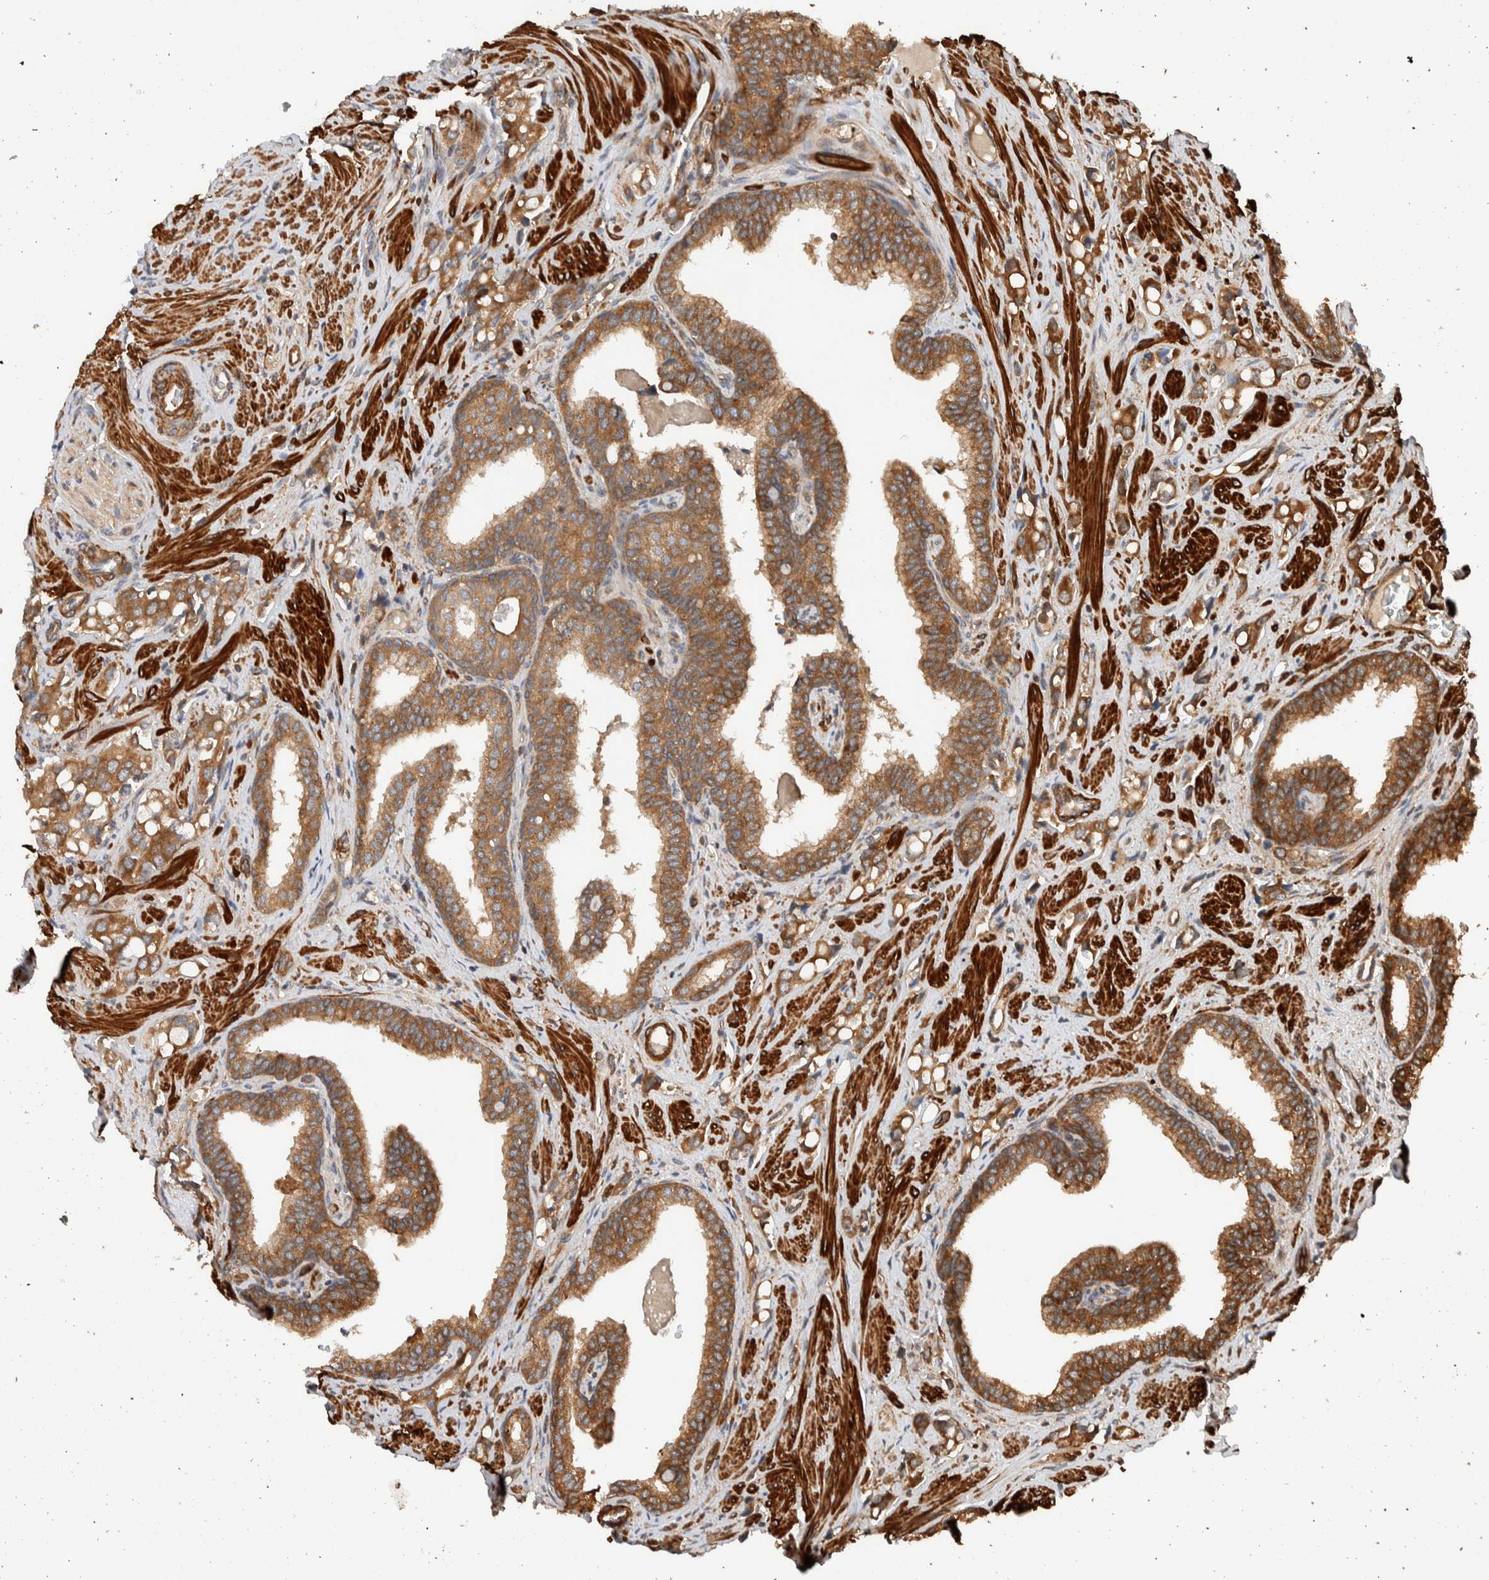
{"staining": {"intensity": "moderate", "quantity": ">75%", "location": "cytoplasmic/membranous"}, "tissue": "prostate cancer", "cell_type": "Tumor cells", "image_type": "cancer", "snomed": [{"axis": "morphology", "description": "Adenocarcinoma, High grade"}, {"axis": "topography", "description": "Prostate"}], "caption": "The immunohistochemical stain labels moderate cytoplasmic/membranous expression in tumor cells of prostate cancer tissue. Using DAB (3,3'-diaminobenzidine) (brown) and hematoxylin (blue) stains, captured at high magnification using brightfield microscopy.", "gene": "SYNRG", "patient": {"sex": "male", "age": 52}}